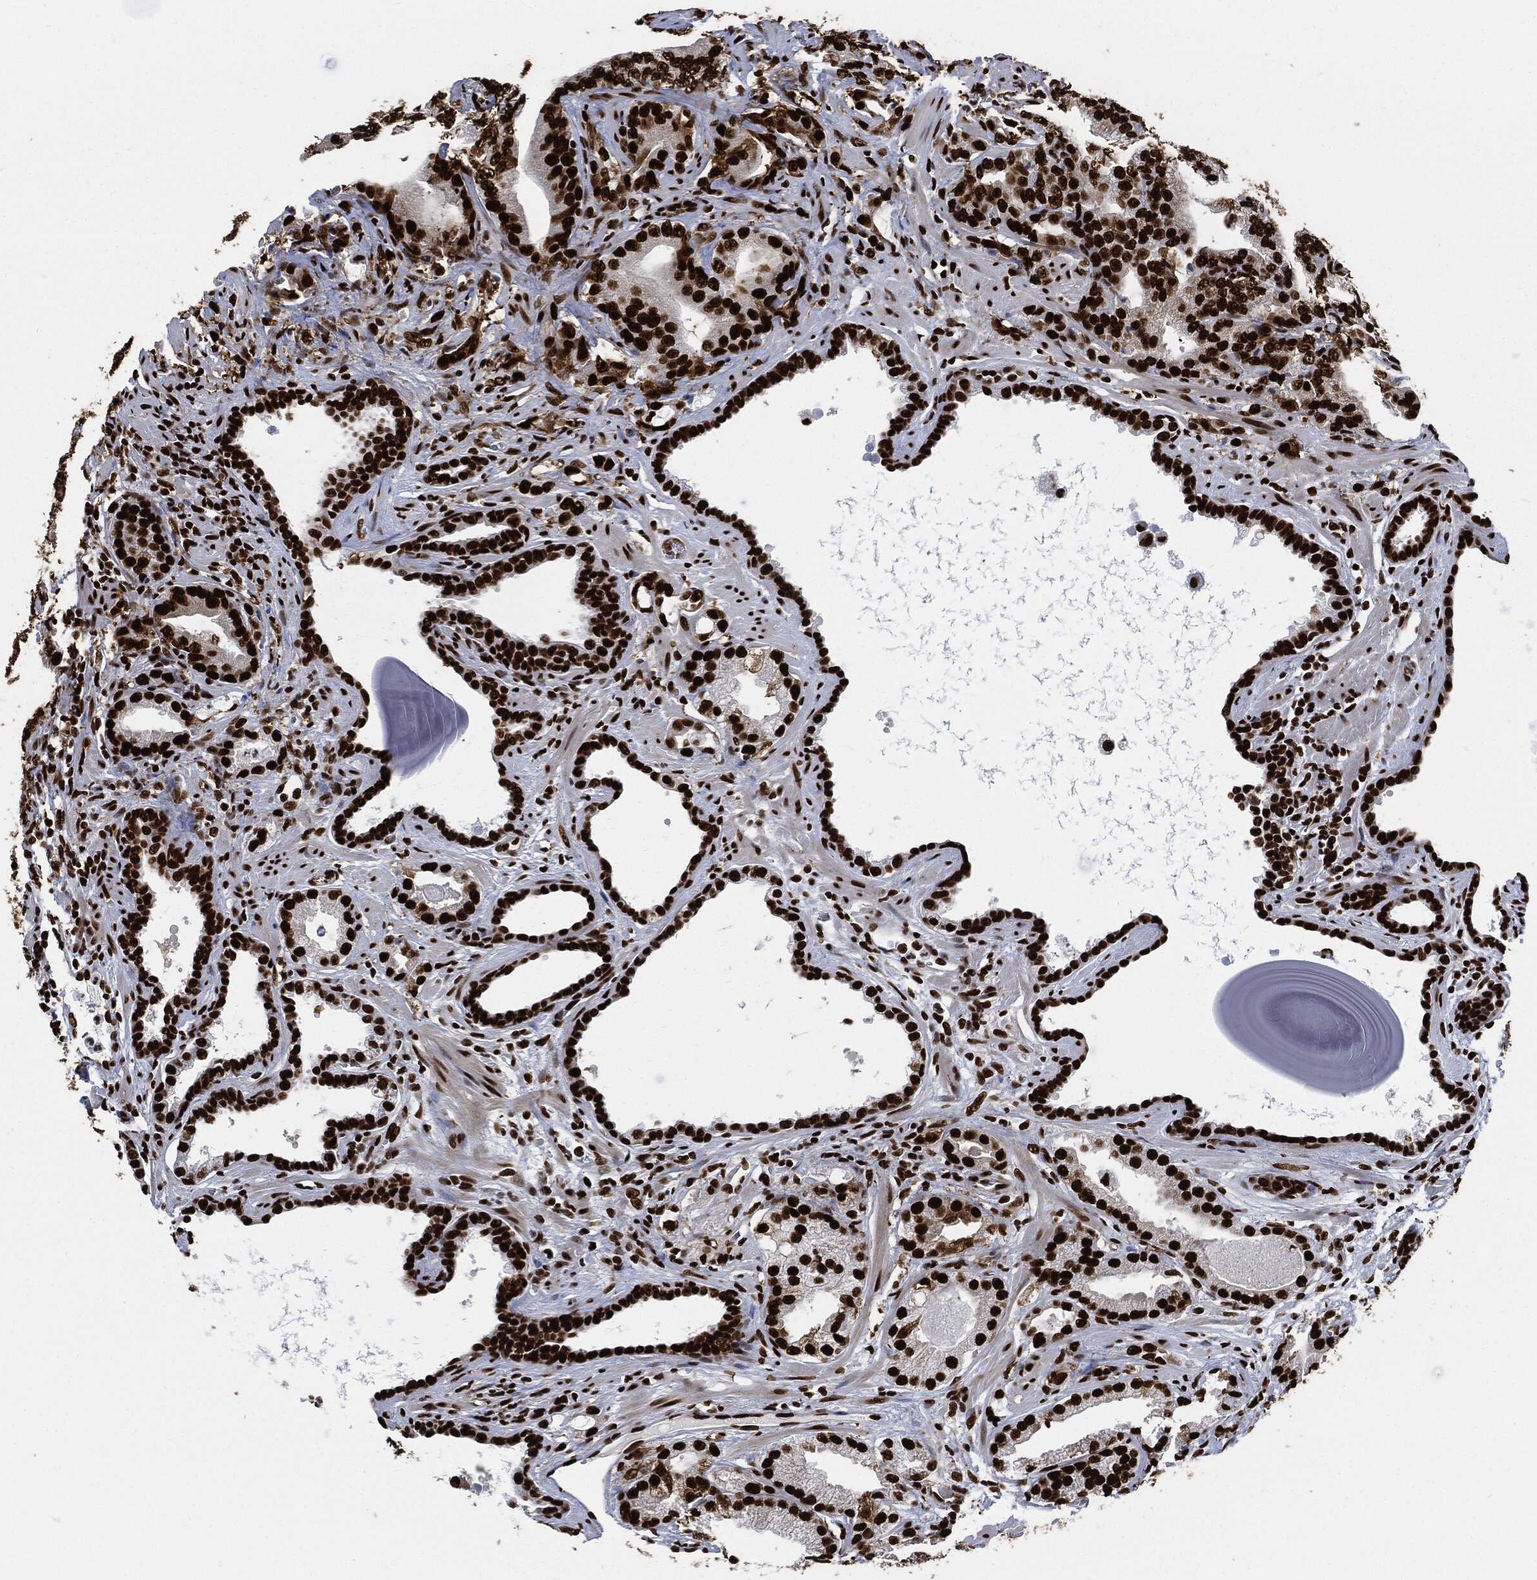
{"staining": {"intensity": "strong", "quantity": ">75%", "location": "nuclear"}, "tissue": "prostate cancer", "cell_type": "Tumor cells", "image_type": "cancer", "snomed": [{"axis": "morphology", "description": "Adenocarcinoma, Low grade"}, {"axis": "topography", "description": "Prostate"}], "caption": "Adenocarcinoma (low-grade) (prostate) stained for a protein (brown) reveals strong nuclear positive staining in about >75% of tumor cells.", "gene": "RECQL", "patient": {"sex": "male", "age": 62}}